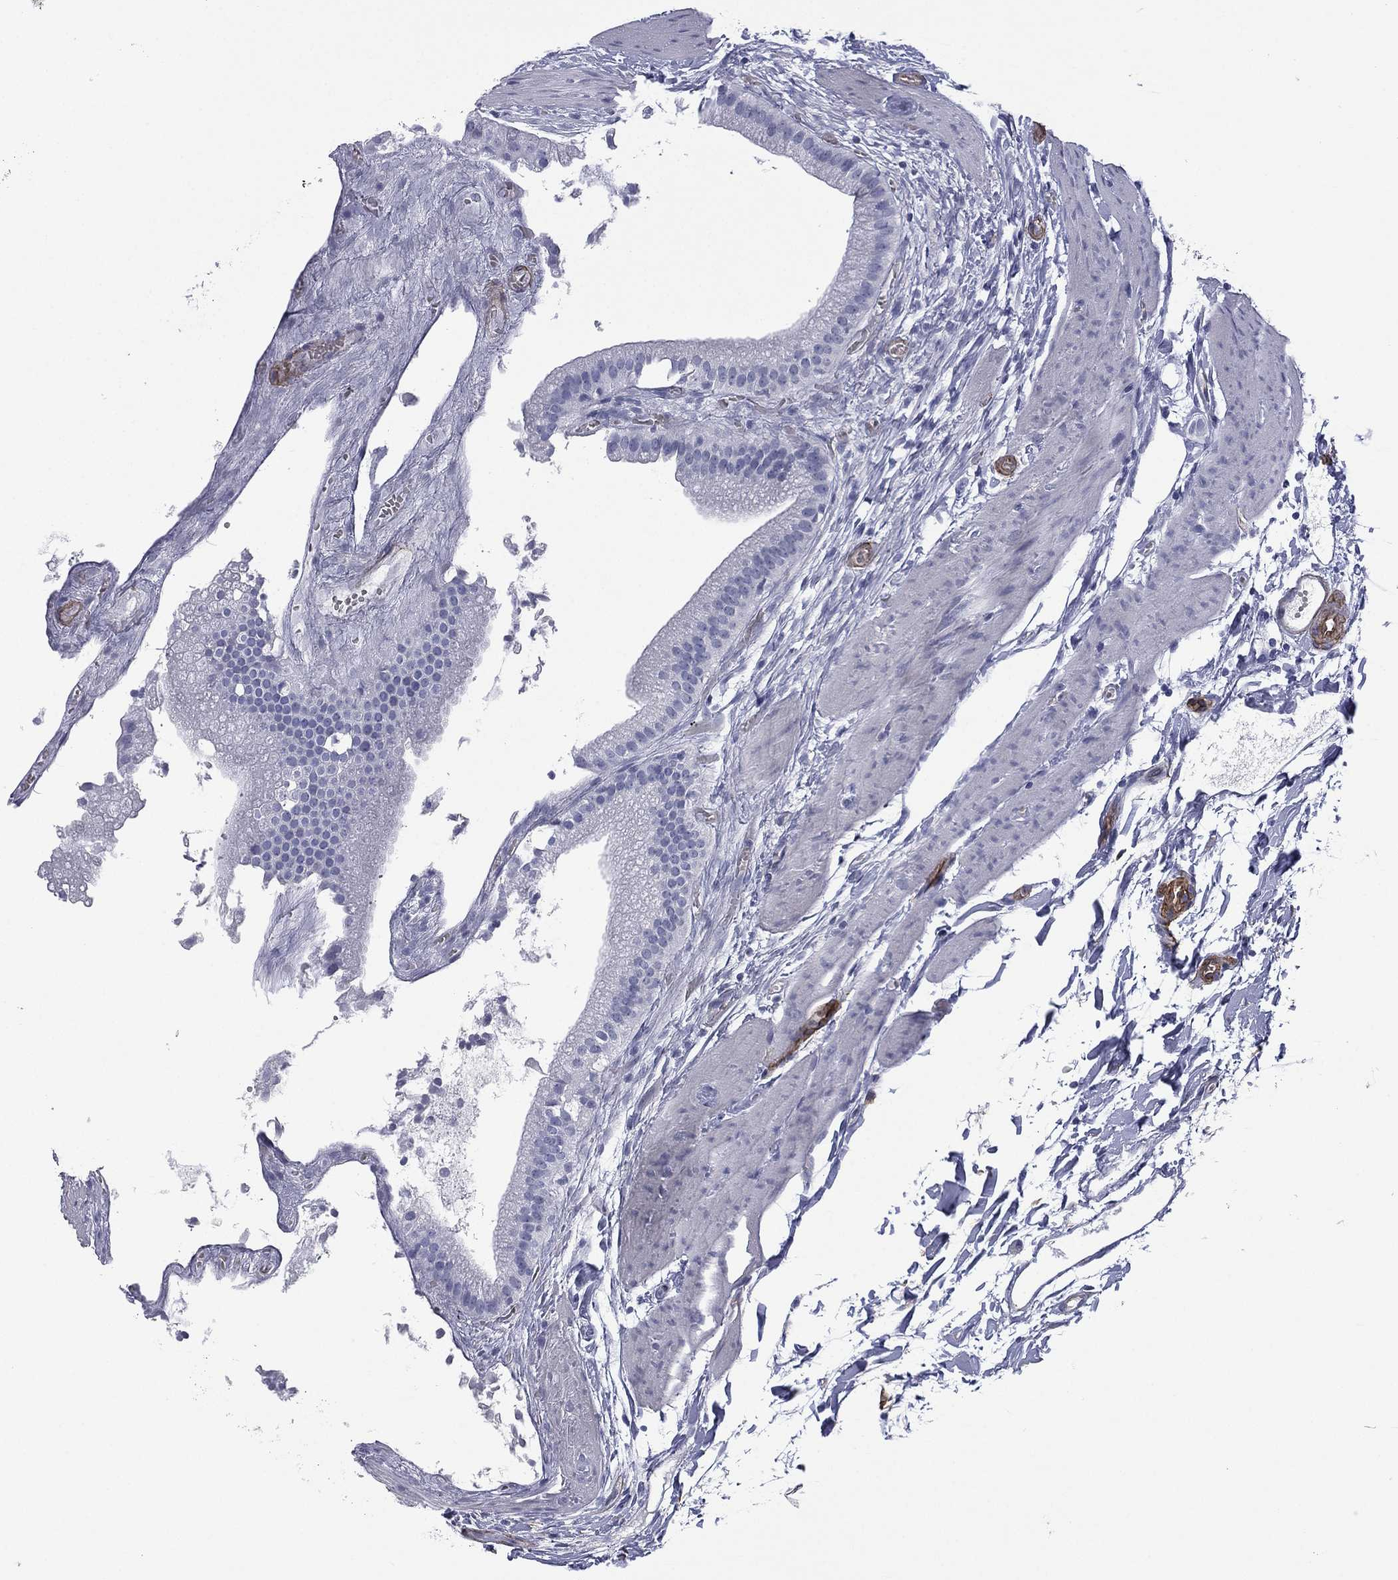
{"staining": {"intensity": "negative", "quantity": "none", "location": "none"}, "tissue": "gallbladder", "cell_type": "Glandular cells", "image_type": "normal", "snomed": [{"axis": "morphology", "description": "Normal tissue, NOS"}, {"axis": "topography", "description": "Gallbladder"}], "caption": "A high-resolution histopathology image shows immunohistochemistry (IHC) staining of benign gallbladder, which demonstrates no significant staining in glandular cells. The staining was performed using DAB to visualize the protein expression in brown, while the nuclei were stained in blue with hematoxylin (Magnification: 20x).", "gene": "CAVIN3", "patient": {"sex": "male", "age": 67}}